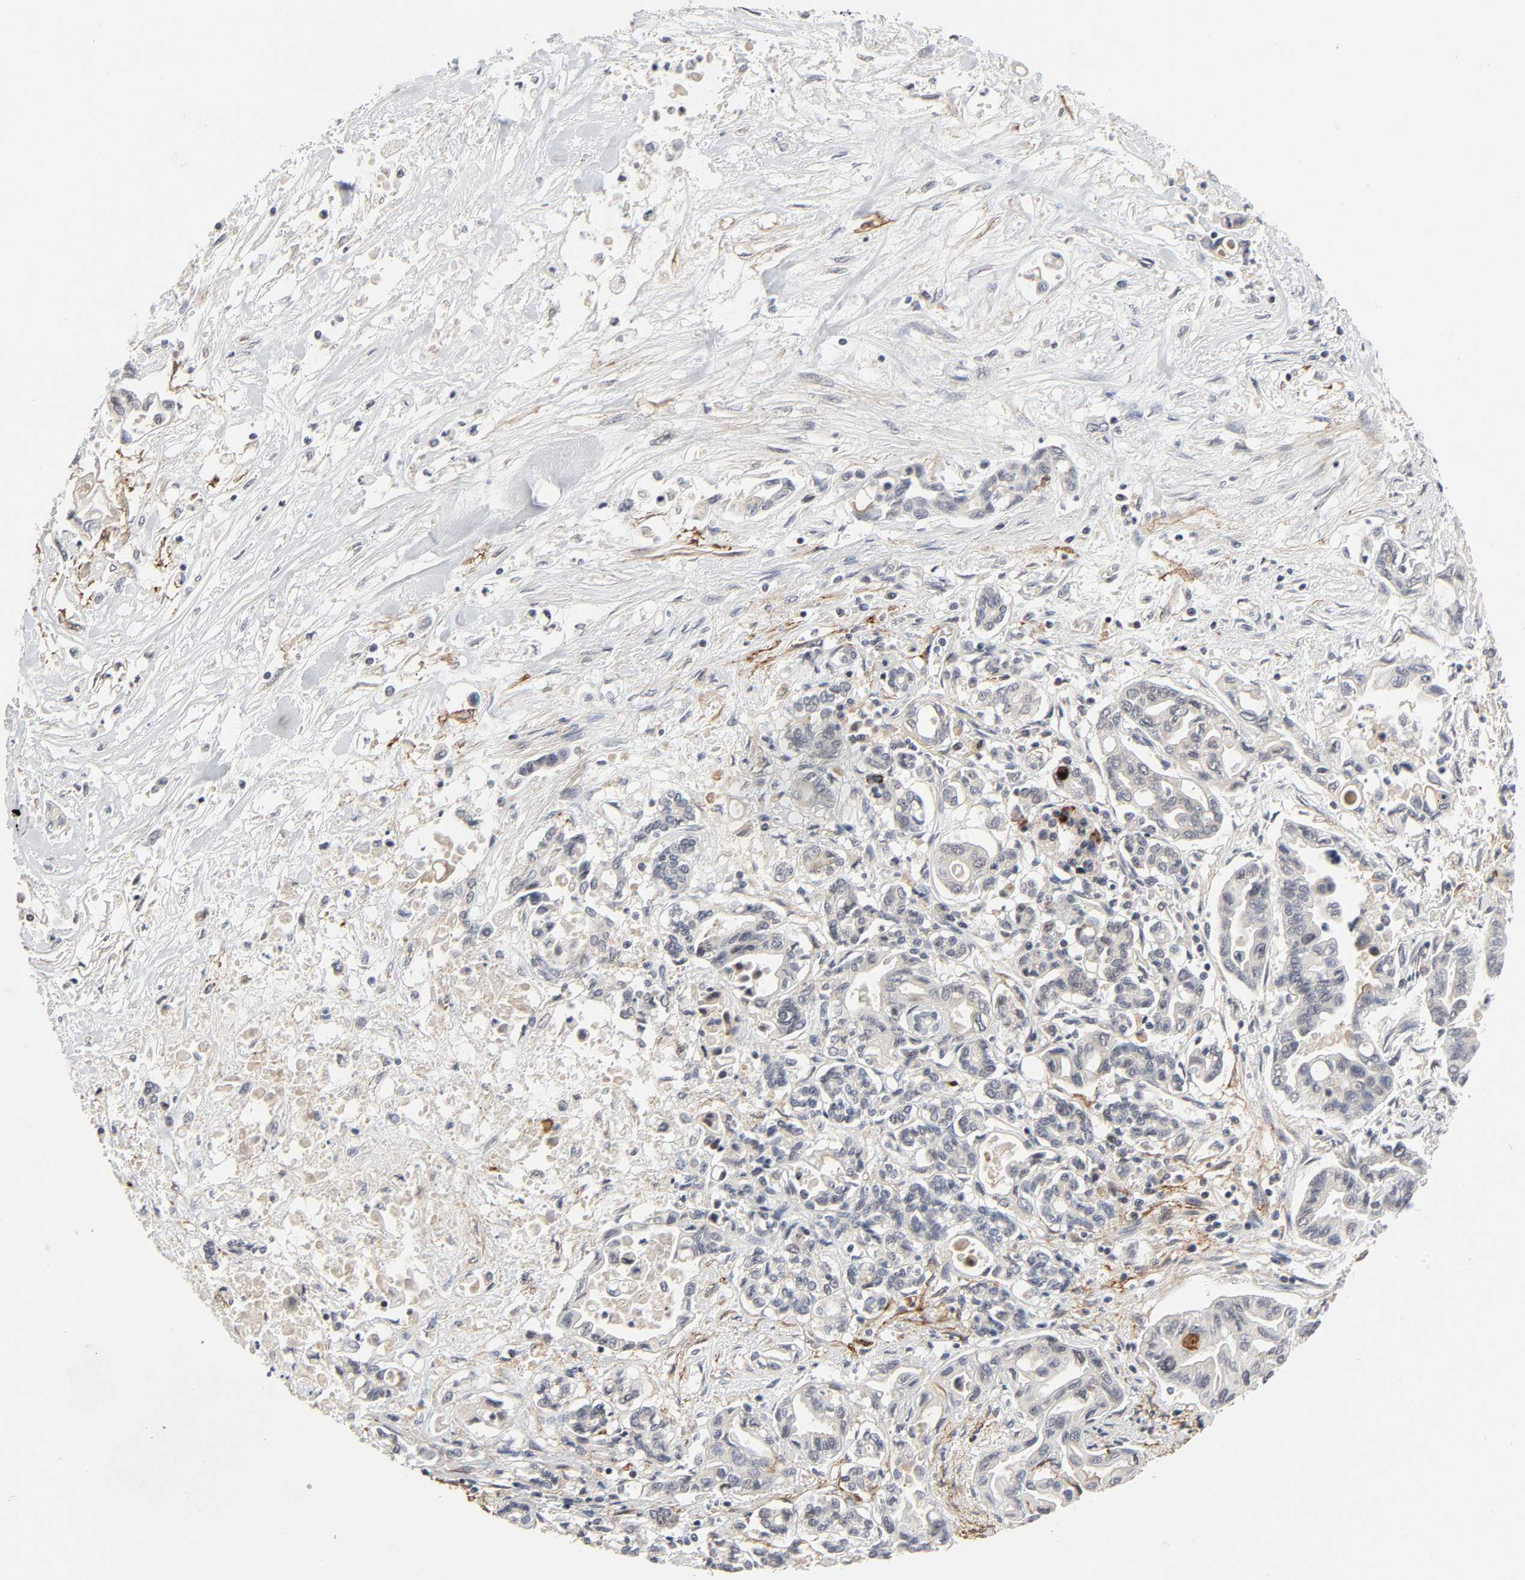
{"staining": {"intensity": "negative", "quantity": "none", "location": "none"}, "tissue": "pancreatic cancer", "cell_type": "Tumor cells", "image_type": "cancer", "snomed": [{"axis": "morphology", "description": "Adenocarcinoma, NOS"}, {"axis": "topography", "description": "Pancreas"}], "caption": "This is an immunohistochemistry (IHC) histopathology image of pancreatic adenocarcinoma. There is no staining in tumor cells.", "gene": "ZKSCAN8", "patient": {"sex": "female", "age": 57}}